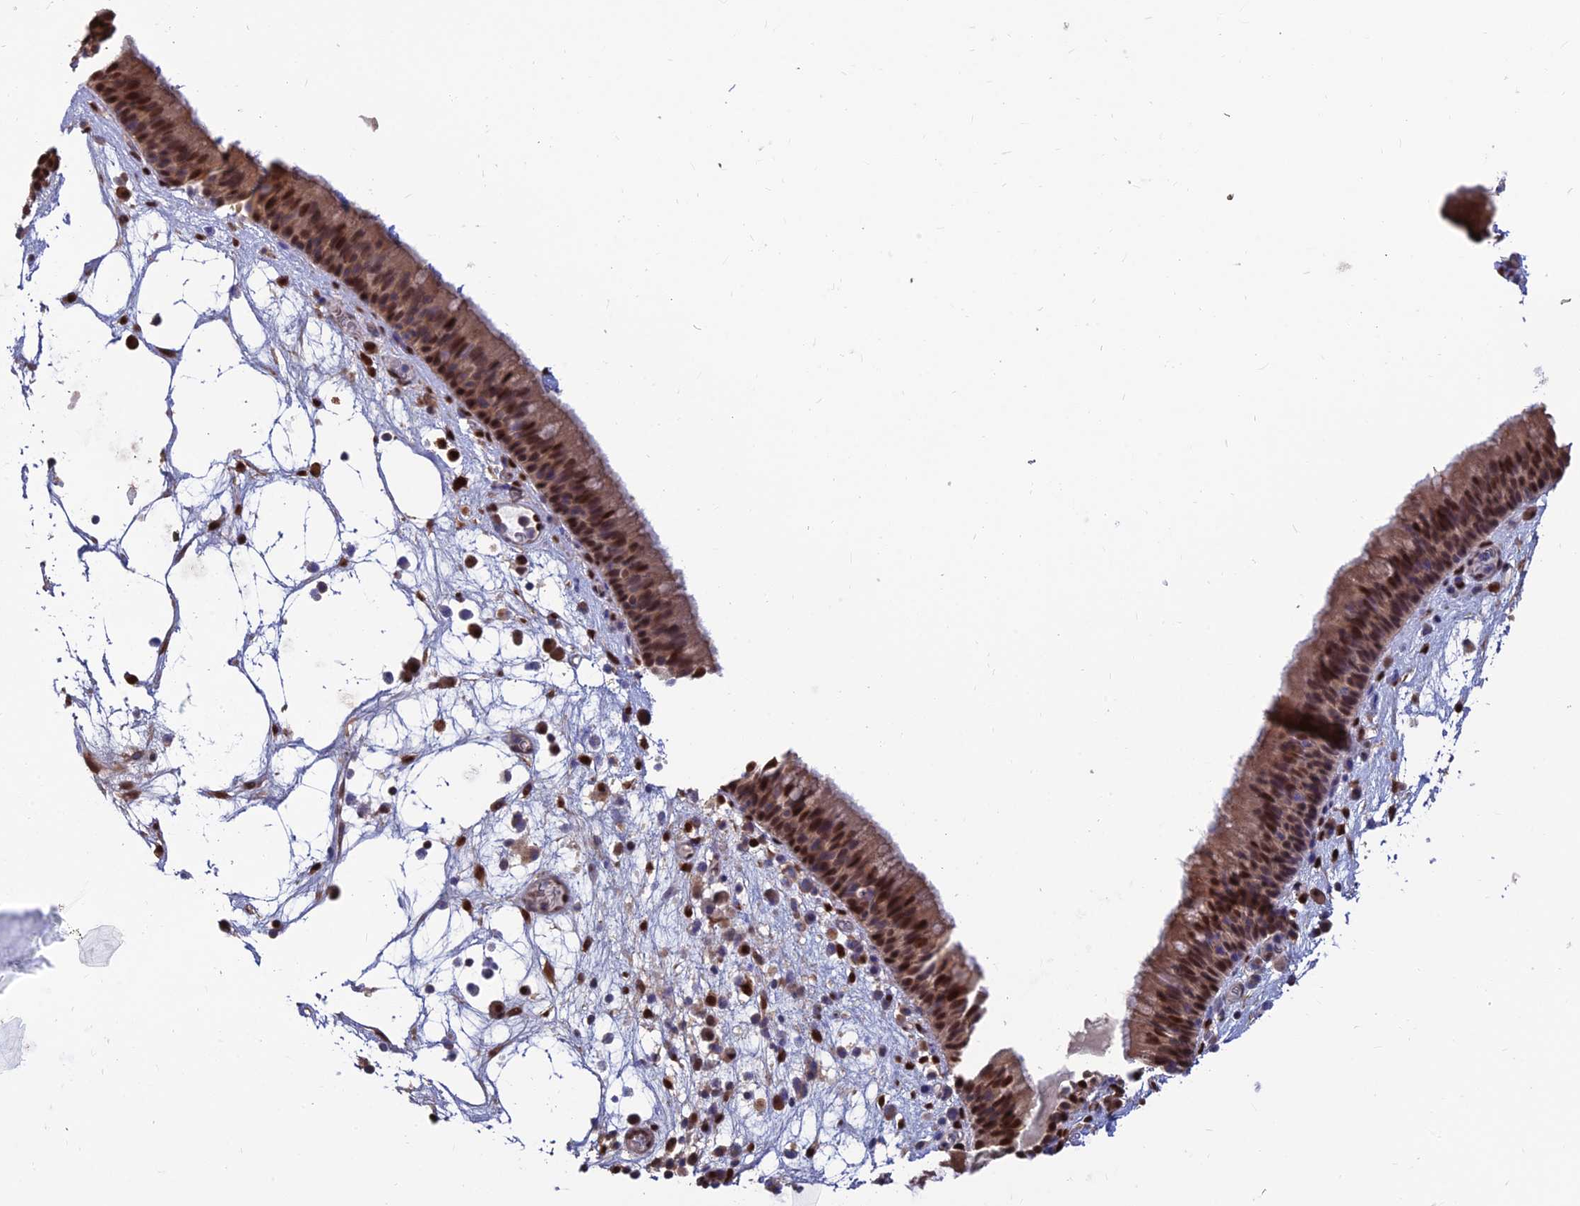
{"staining": {"intensity": "strong", "quantity": ">75%", "location": "cytoplasmic/membranous,nuclear"}, "tissue": "nasopharynx", "cell_type": "Respiratory epithelial cells", "image_type": "normal", "snomed": [{"axis": "morphology", "description": "Normal tissue, NOS"}, {"axis": "morphology", "description": "Inflammation, NOS"}, {"axis": "morphology", "description": "Malignant melanoma, Metastatic site"}, {"axis": "topography", "description": "Nasopharynx"}], "caption": "Strong cytoplasmic/membranous,nuclear protein staining is seen in approximately >75% of respiratory epithelial cells in nasopharynx. (brown staining indicates protein expression, while blue staining denotes nuclei).", "gene": "DNPEP", "patient": {"sex": "male", "age": 70}}